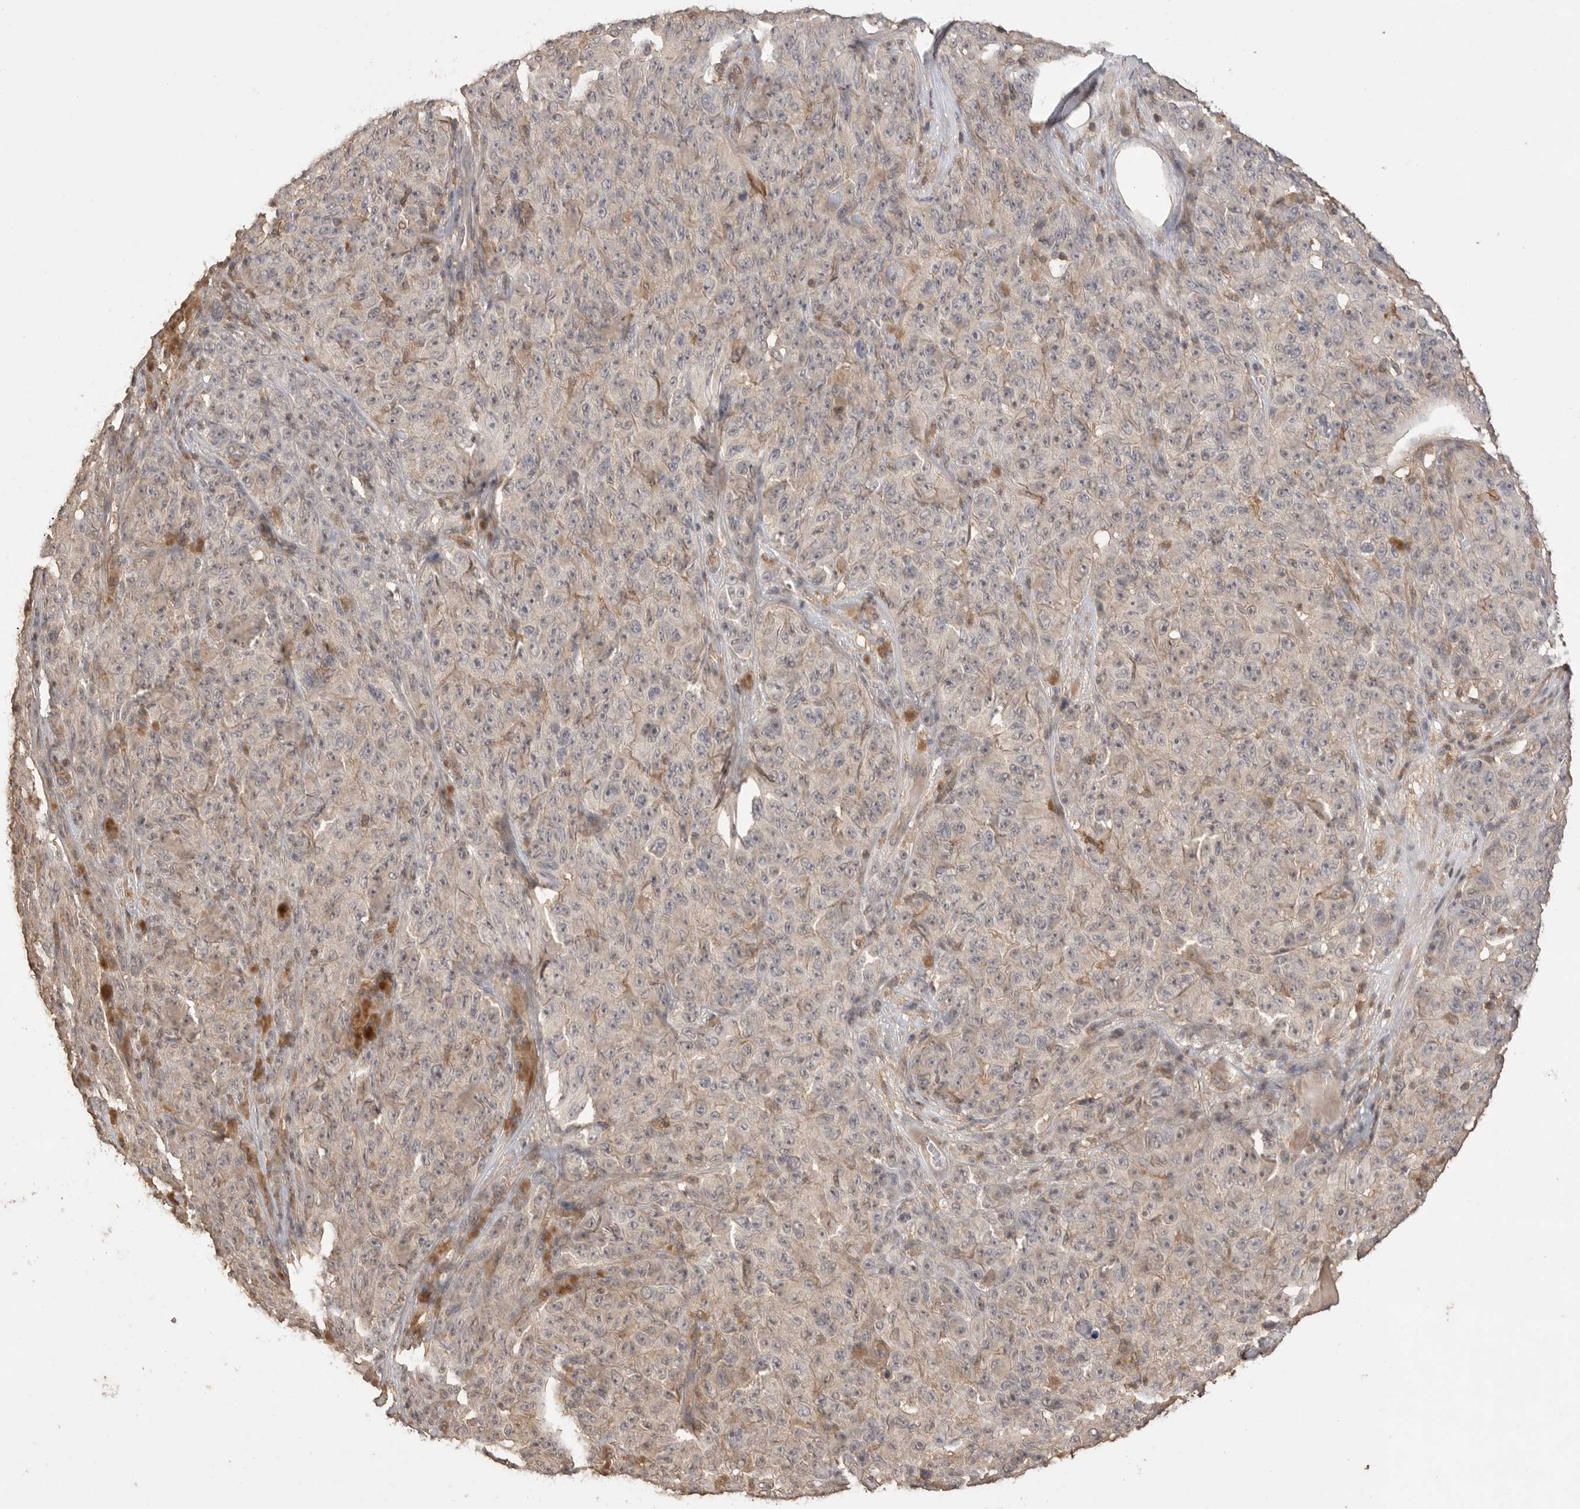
{"staining": {"intensity": "negative", "quantity": "none", "location": "none"}, "tissue": "melanoma", "cell_type": "Tumor cells", "image_type": "cancer", "snomed": [{"axis": "morphology", "description": "Malignant melanoma, NOS"}, {"axis": "topography", "description": "Skin"}], "caption": "An image of melanoma stained for a protein exhibits no brown staining in tumor cells.", "gene": "MAP2K1", "patient": {"sex": "female", "age": 82}}